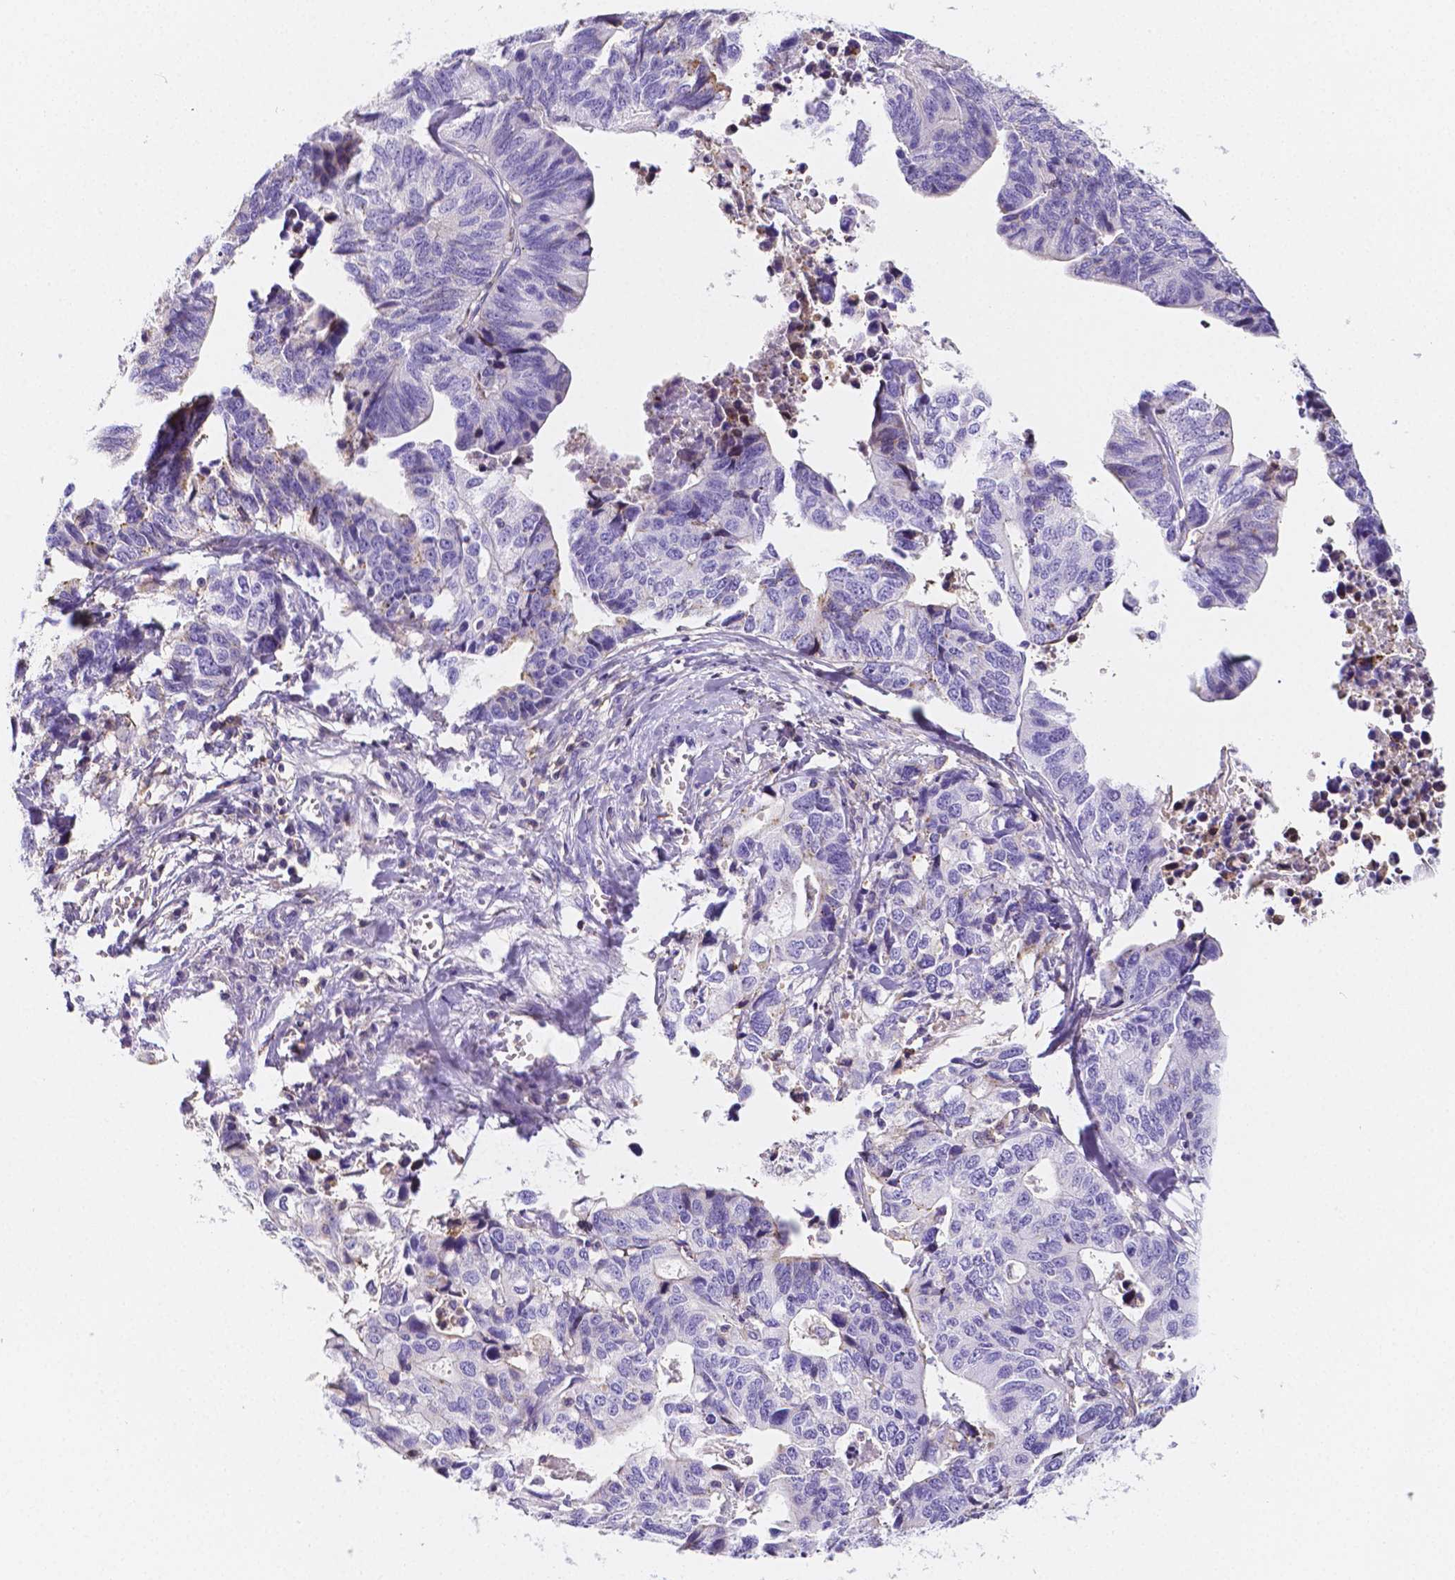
{"staining": {"intensity": "negative", "quantity": "none", "location": "none"}, "tissue": "stomach cancer", "cell_type": "Tumor cells", "image_type": "cancer", "snomed": [{"axis": "morphology", "description": "Adenocarcinoma, NOS"}, {"axis": "topography", "description": "Stomach, upper"}], "caption": "Histopathology image shows no protein positivity in tumor cells of stomach cancer (adenocarcinoma) tissue. (Brightfield microscopy of DAB IHC at high magnification).", "gene": "GABRD", "patient": {"sex": "female", "age": 67}}